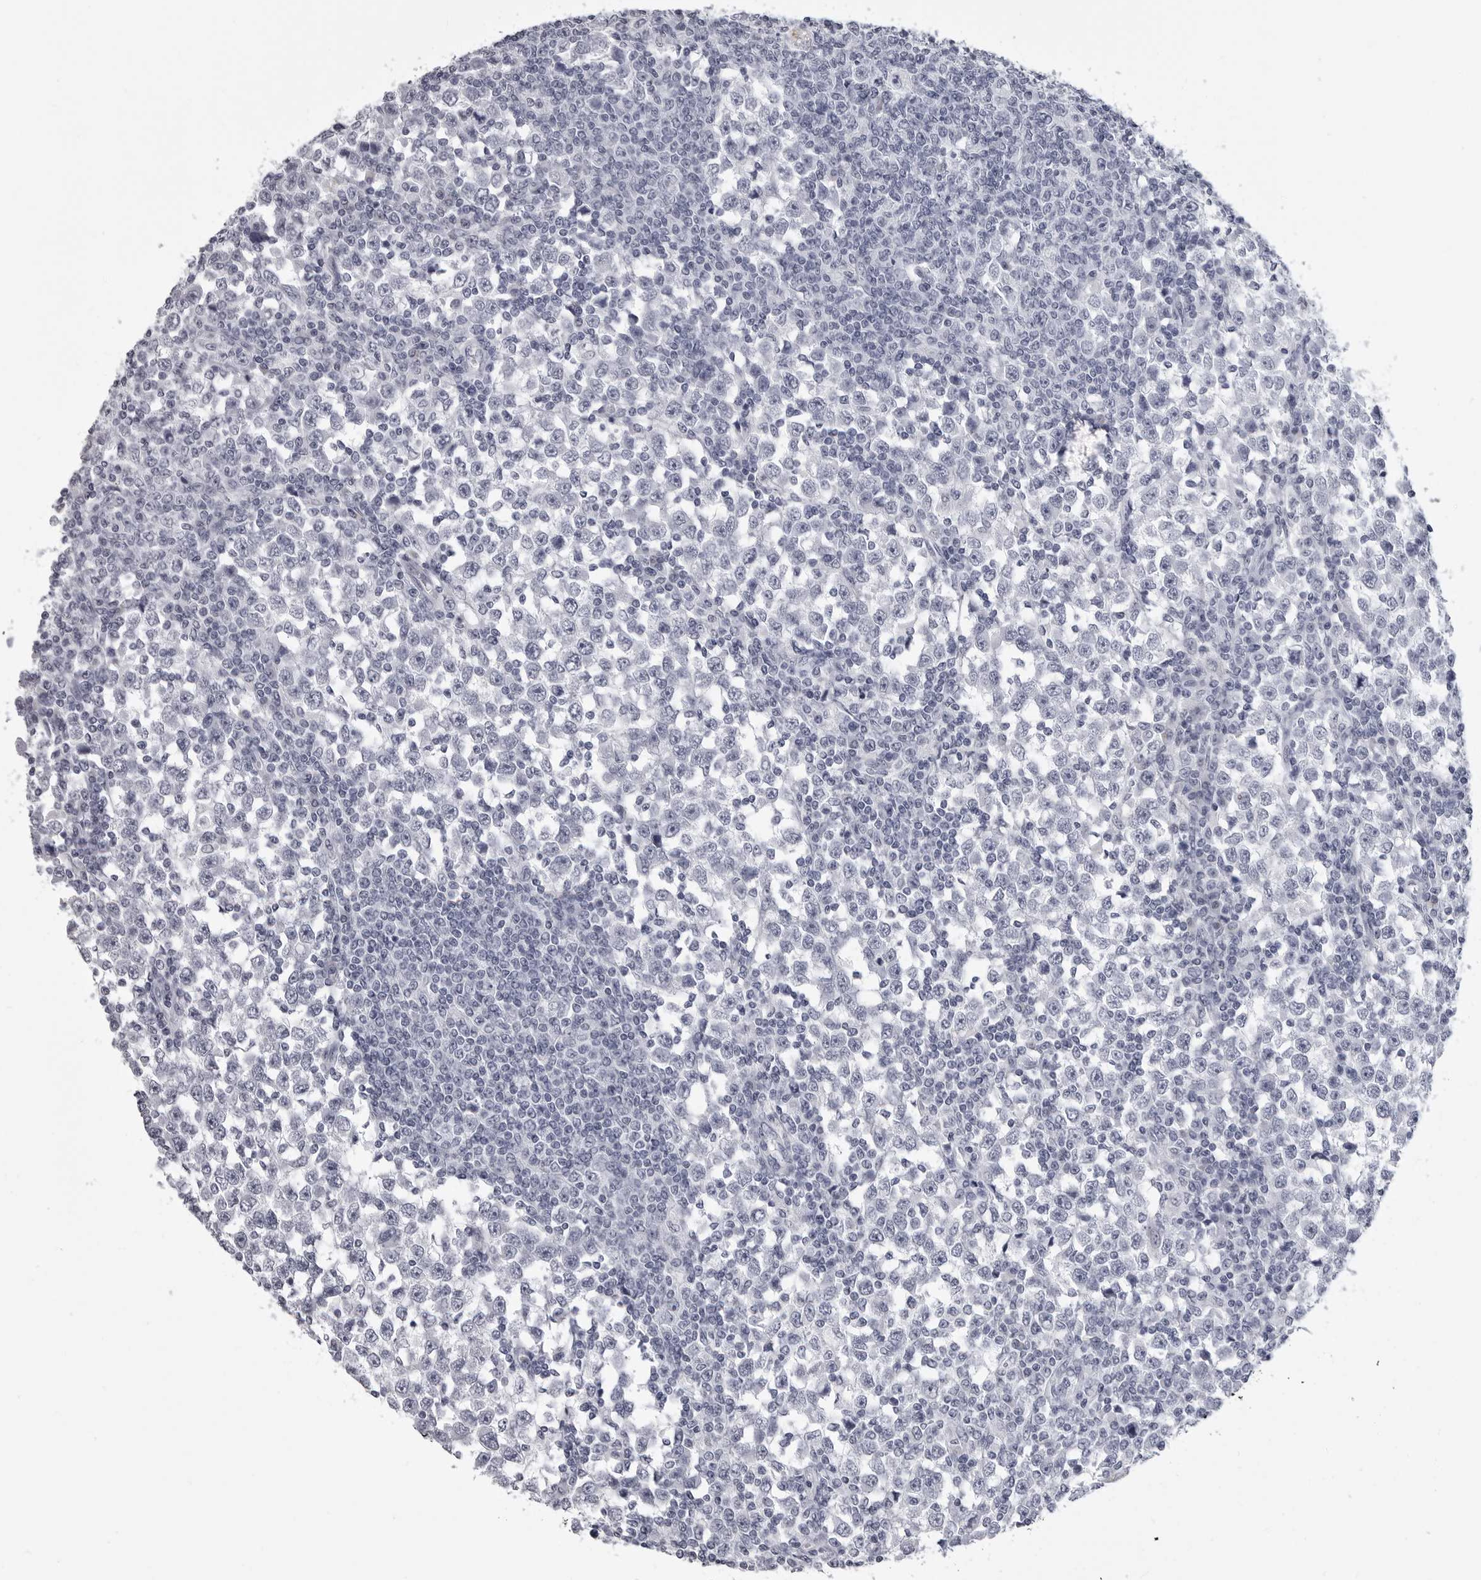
{"staining": {"intensity": "negative", "quantity": "none", "location": "none"}, "tissue": "testis cancer", "cell_type": "Tumor cells", "image_type": "cancer", "snomed": [{"axis": "morphology", "description": "Seminoma, NOS"}, {"axis": "topography", "description": "Testis"}], "caption": "Immunohistochemical staining of human seminoma (testis) displays no significant positivity in tumor cells.", "gene": "LGALS4", "patient": {"sex": "male", "age": 65}}